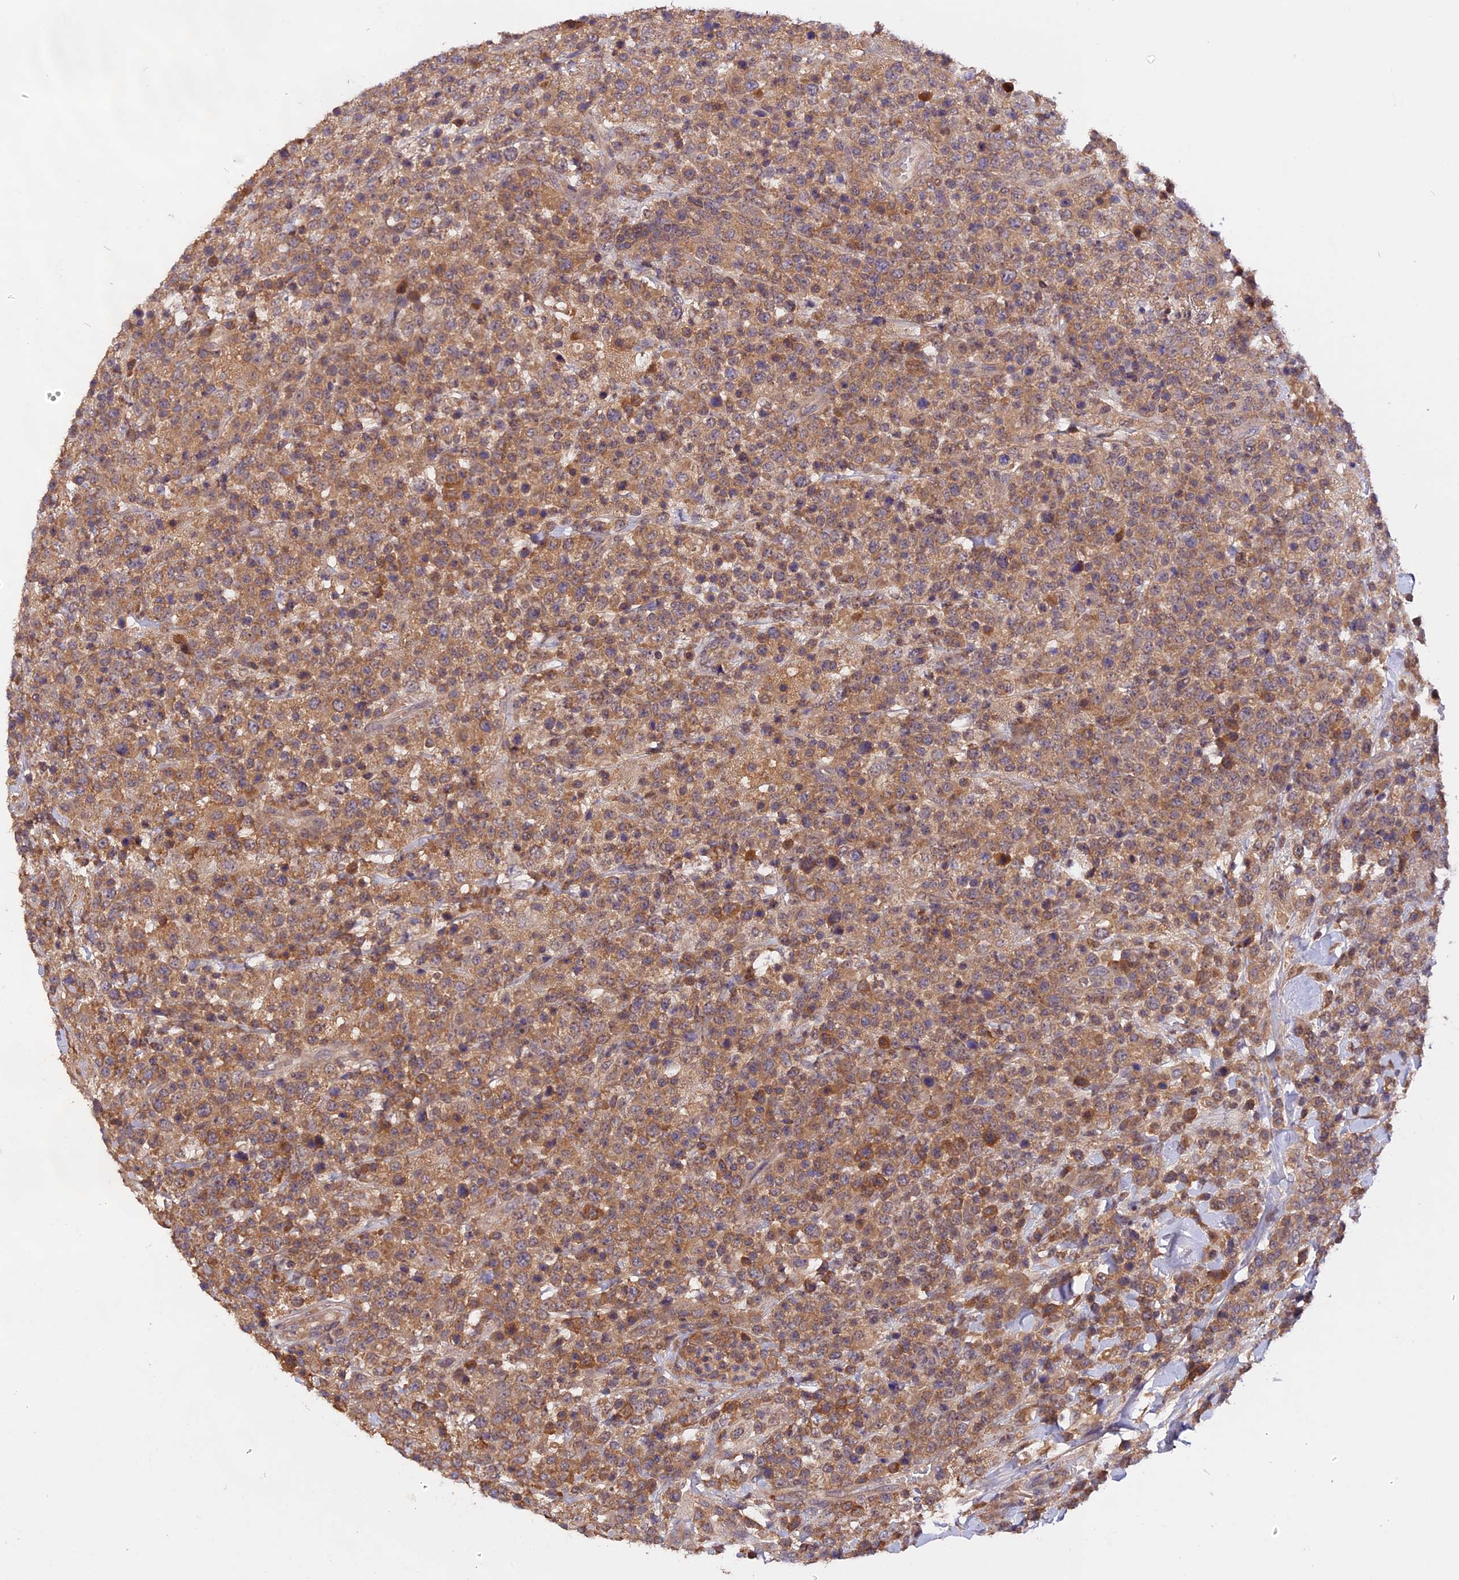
{"staining": {"intensity": "moderate", "quantity": ">75%", "location": "cytoplasmic/membranous"}, "tissue": "lymphoma", "cell_type": "Tumor cells", "image_type": "cancer", "snomed": [{"axis": "morphology", "description": "Malignant lymphoma, non-Hodgkin's type, High grade"}, {"axis": "topography", "description": "Colon"}], "caption": "A micrograph of malignant lymphoma, non-Hodgkin's type (high-grade) stained for a protein demonstrates moderate cytoplasmic/membranous brown staining in tumor cells. Using DAB (3,3'-diaminobenzidine) (brown) and hematoxylin (blue) stains, captured at high magnification using brightfield microscopy.", "gene": "MARK4", "patient": {"sex": "female", "age": 53}}